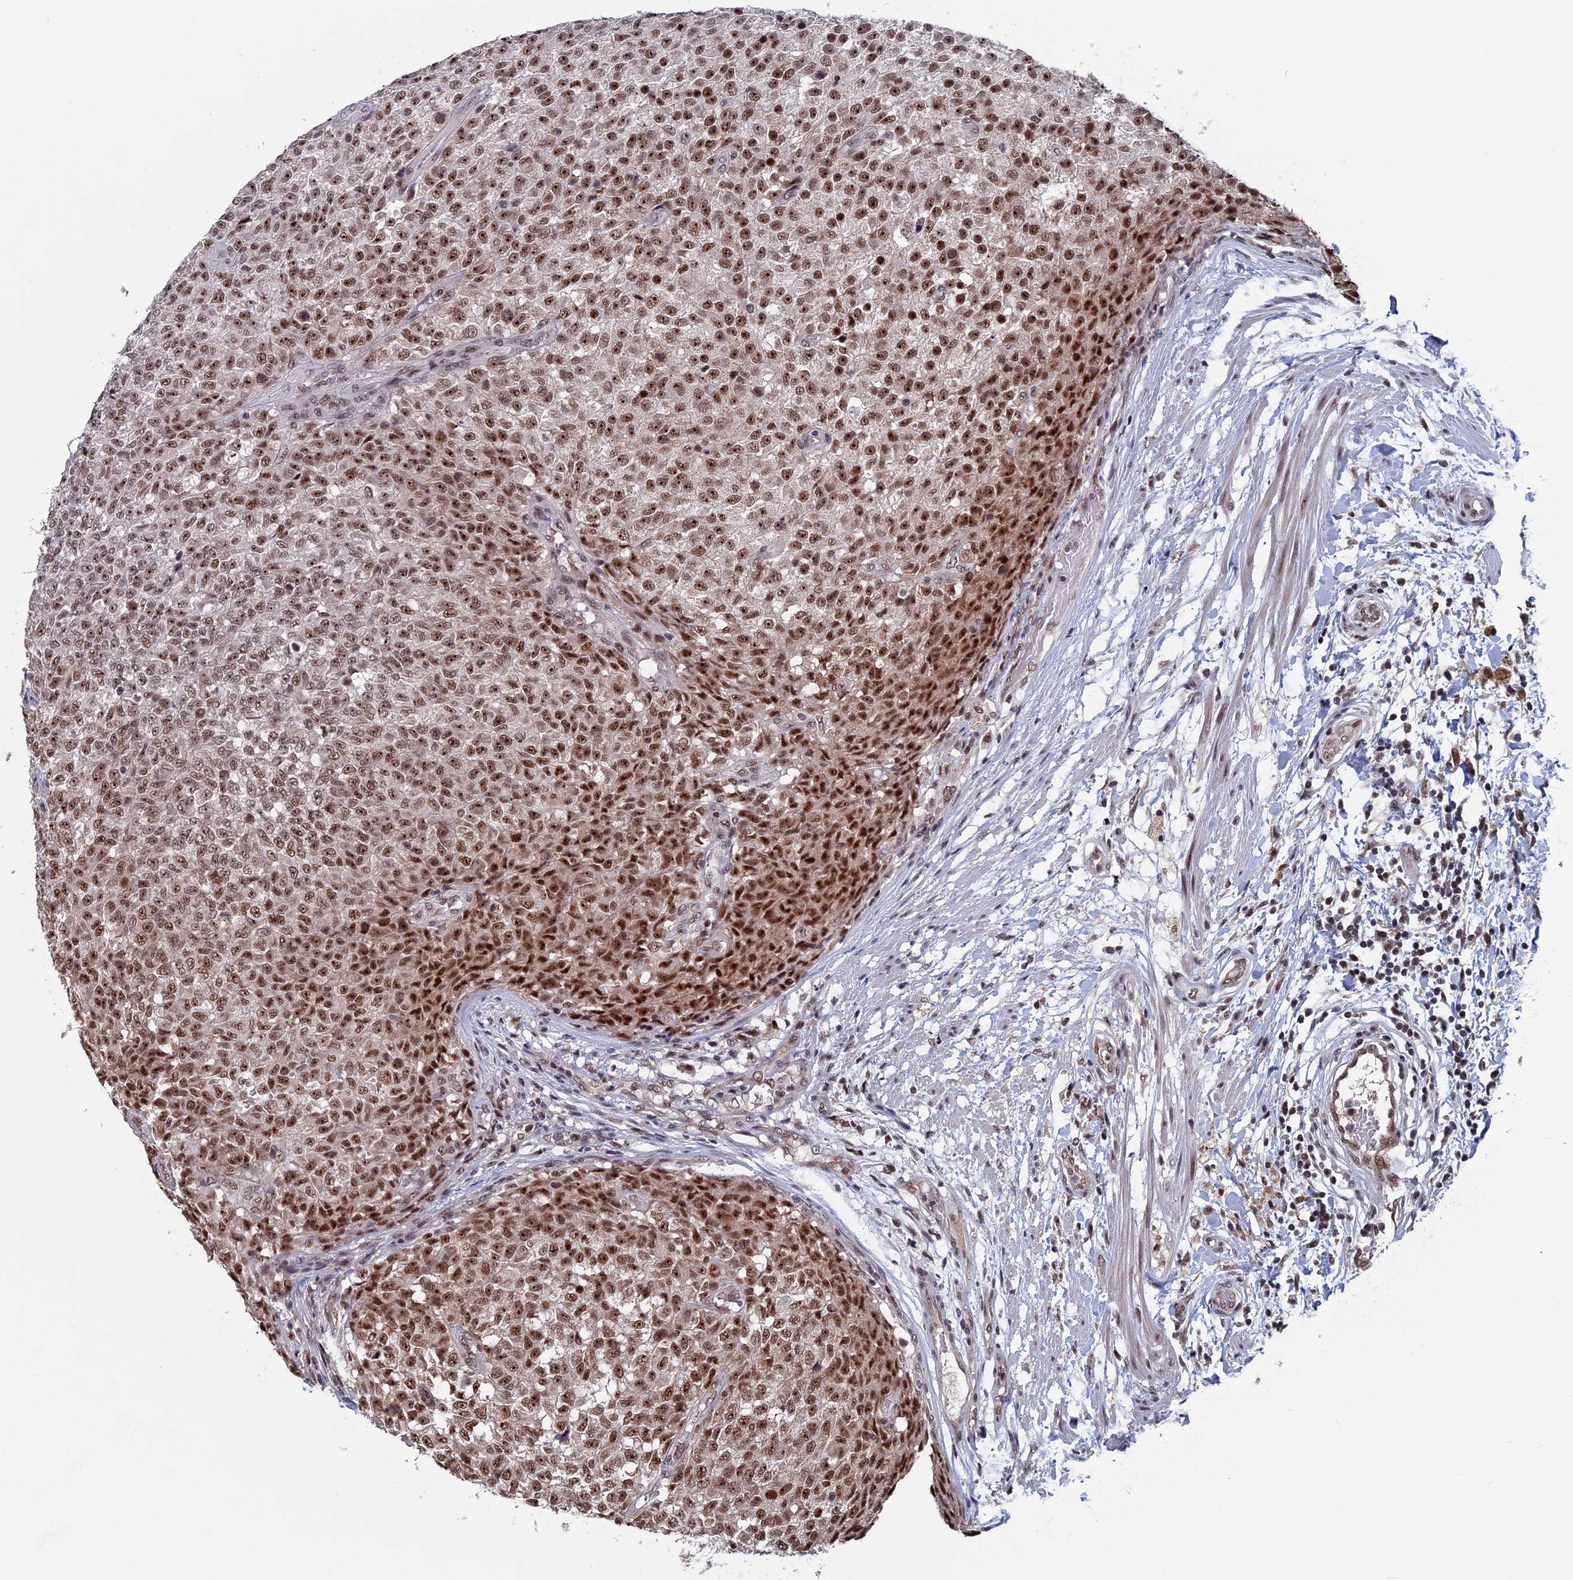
{"staining": {"intensity": "moderate", "quantity": ">75%", "location": "nuclear"}, "tissue": "testis cancer", "cell_type": "Tumor cells", "image_type": "cancer", "snomed": [{"axis": "morphology", "description": "Seminoma, NOS"}, {"axis": "topography", "description": "Testis"}], "caption": "Immunohistochemistry histopathology image of testis seminoma stained for a protein (brown), which exhibits medium levels of moderate nuclear expression in about >75% of tumor cells.", "gene": "CACTIN", "patient": {"sex": "male", "age": 59}}